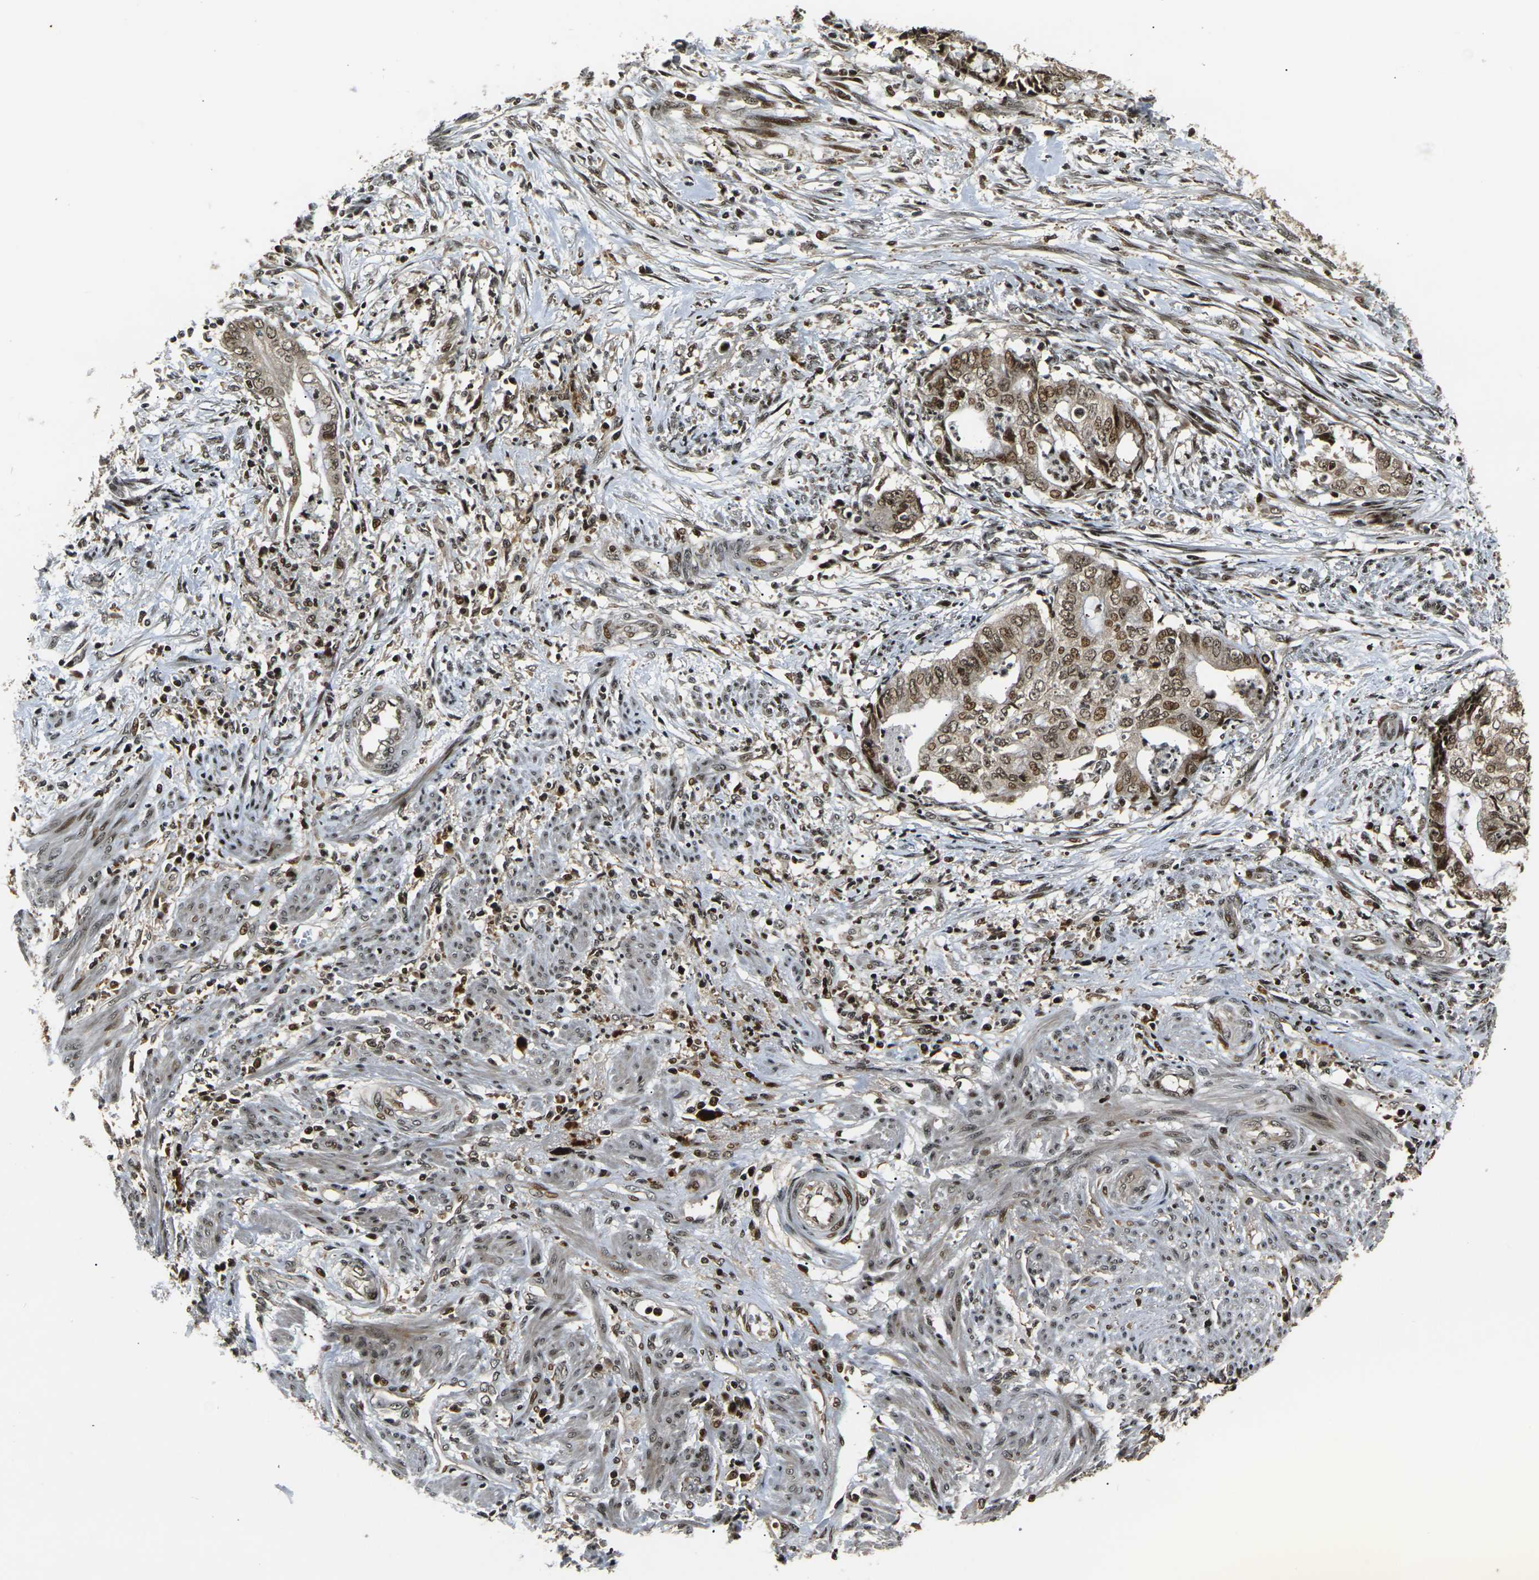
{"staining": {"intensity": "moderate", "quantity": ">75%", "location": "cytoplasmic/membranous,nuclear"}, "tissue": "endometrial cancer", "cell_type": "Tumor cells", "image_type": "cancer", "snomed": [{"axis": "morphology", "description": "Necrosis, NOS"}, {"axis": "morphology", "description": "Adenocarcinoma, NOS"}, {"axis": "topography", "description": "Endometrium"}], "caption": "A photomicrograph showing moderate cytoplasmic/membranous and nuclear expression in approximately >75% of tumor cells in endometrial adenocarcinoma, as visualized by brown immunohistochemical staining.", "gene": "ACTL6A", "patient": {"sex": "female", "age": 79}}